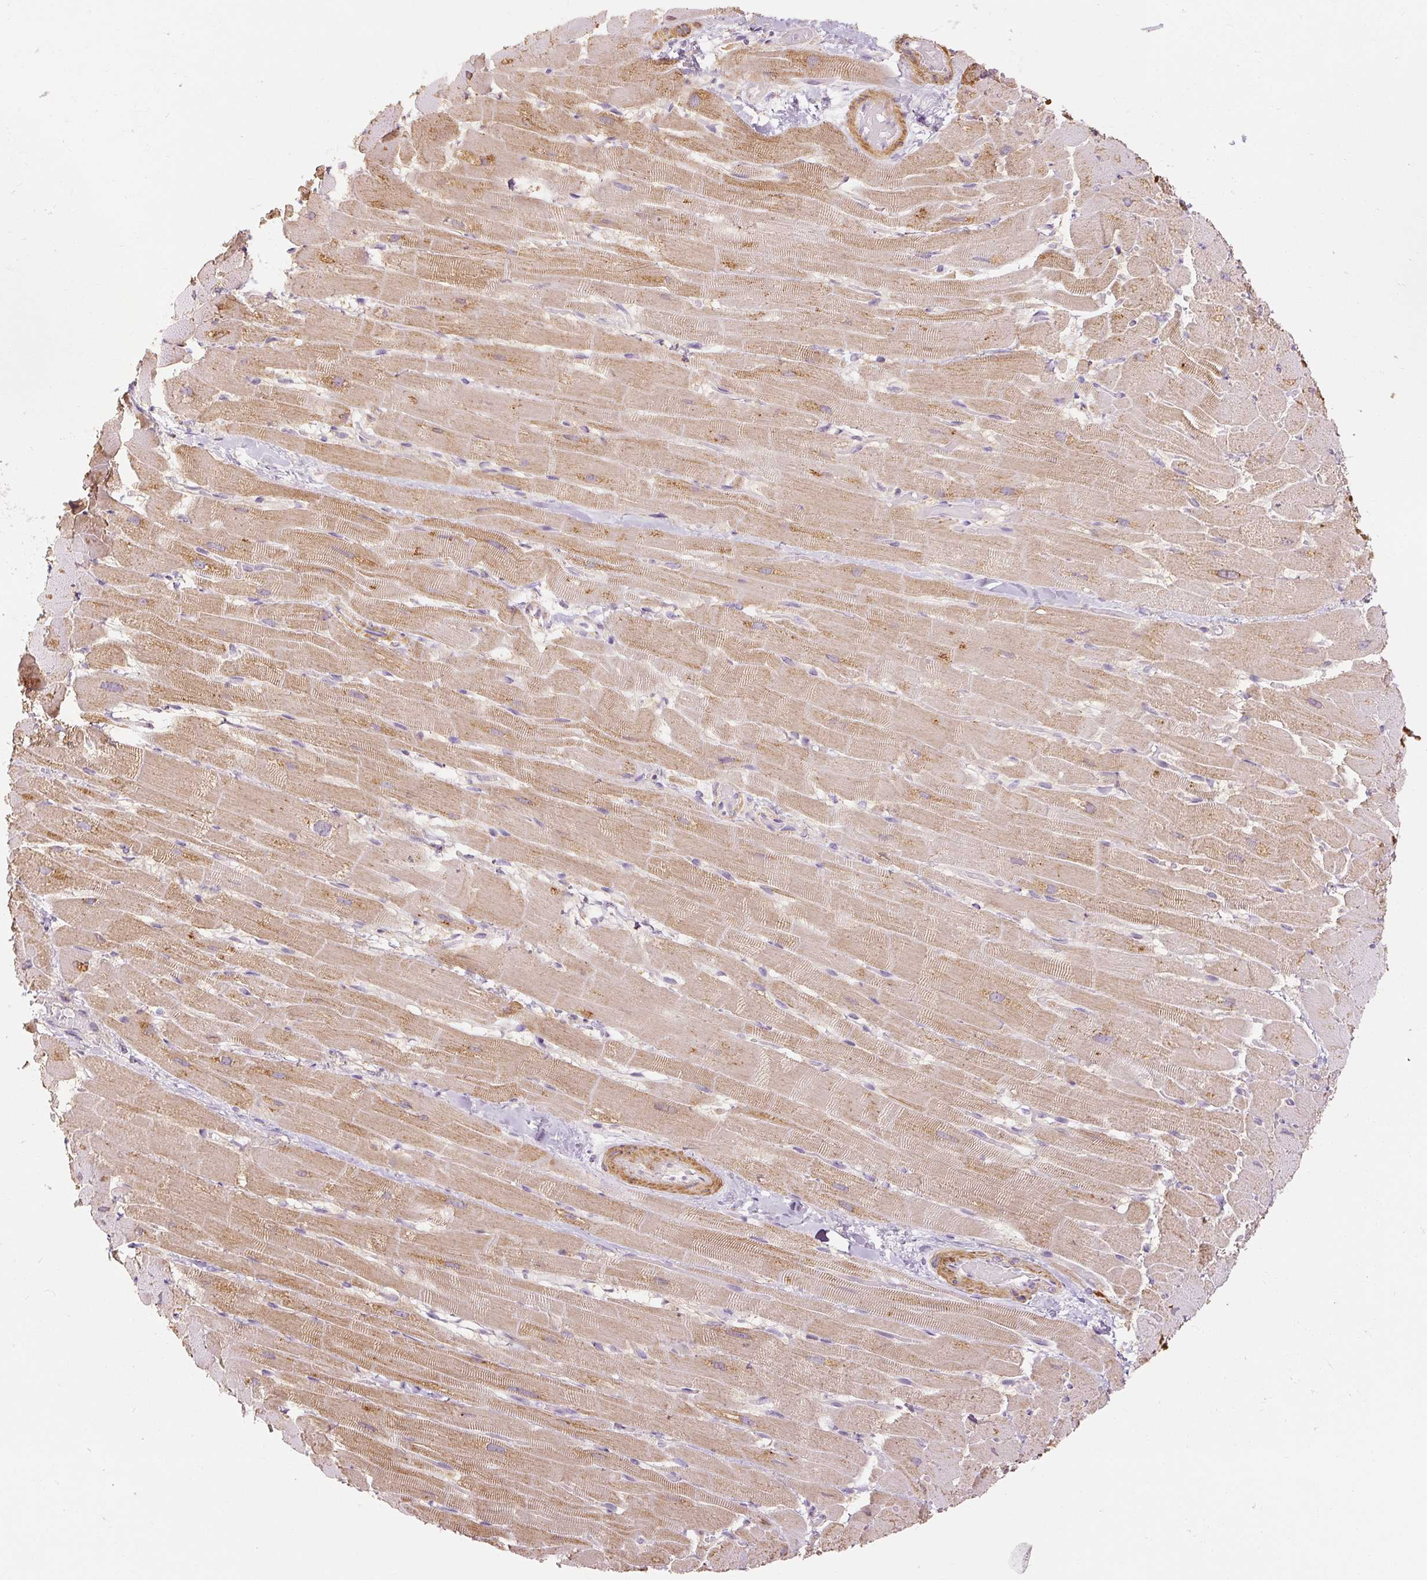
{"staining": {"intensity": "moderate", "quantity": ">75%", "location": "cytoplasmic/membranous"}, "tissue": "heart muscle", "cell_type": "Cardiomyocytes", "image_type": "normal", "snomed": [{"axis": "morphology", "description": "Normal tissue, NOS"}, {"axis": "topography", "description": "Heart"}], "caption": "Immunohistochemical staining of unremarkable heart muscle exhibits >75% levels of moderate cytoplasmic/membranous protein staining in approximately >75% of cardiomyocytes. Nuclei are stained in blue.", "gene": "CAPN3", "patient": {"sex": "male", "age": 37}}